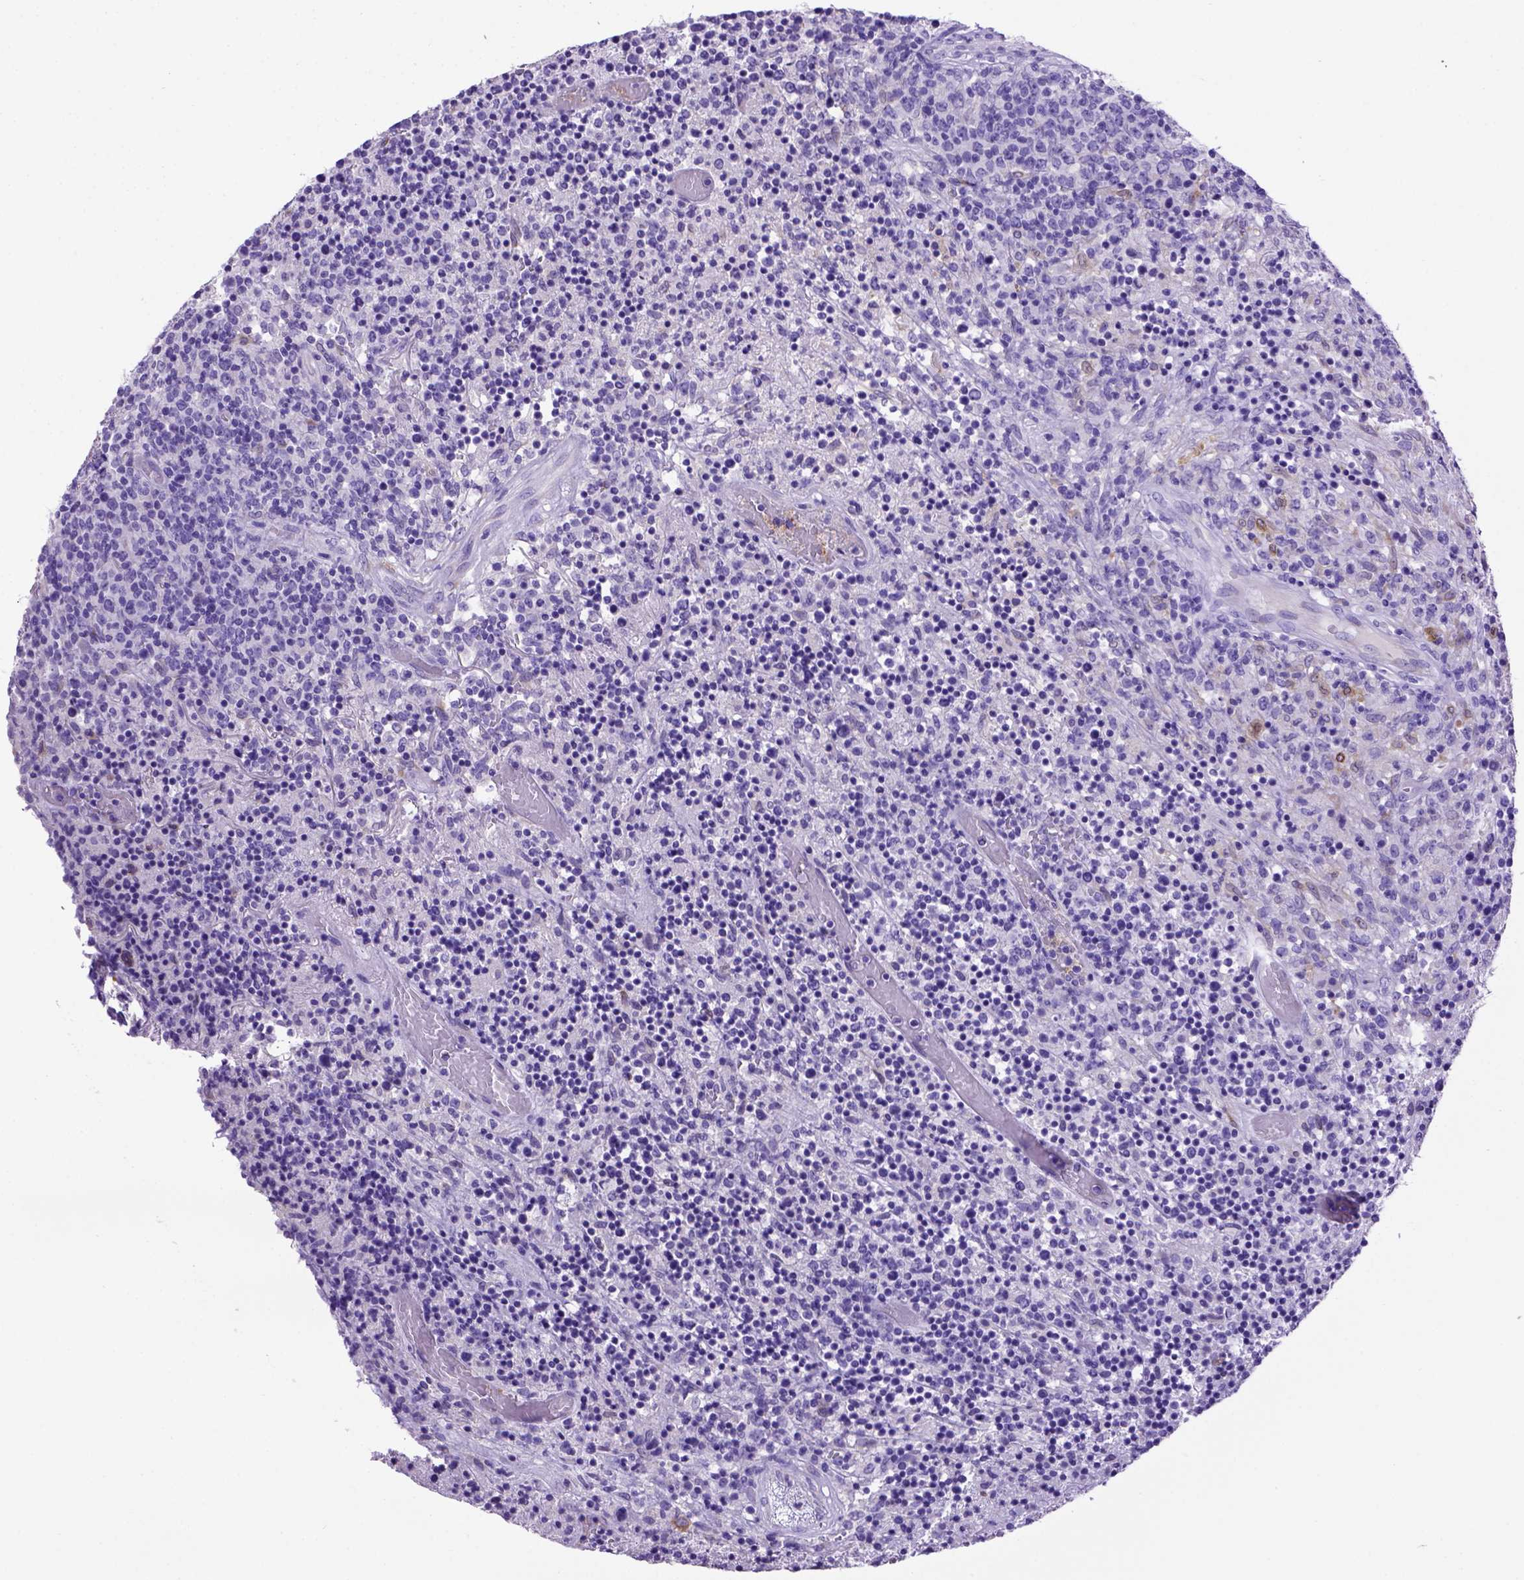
{"staining": {"intensity": "negative", "quantity": "none", "location": "none"}, "tissue": "lymphoma", "cell_type": "Tumor cells", "image_type": "cancer", "snomed": [{"axis": "morphology", "description": "Malignant lymphoma, non-Hodgkin's type, High grade"}, {"axis": "topography", "description": "Lung"}], "caption": "High magnification brightfield microscopy of lymphoma stained with DAB (brown) and counterstained with hematoxylin (blue): tumor cells show no significant expression.", "gene": "PTGES", "patient": {"sex": "male", "age": 79}}